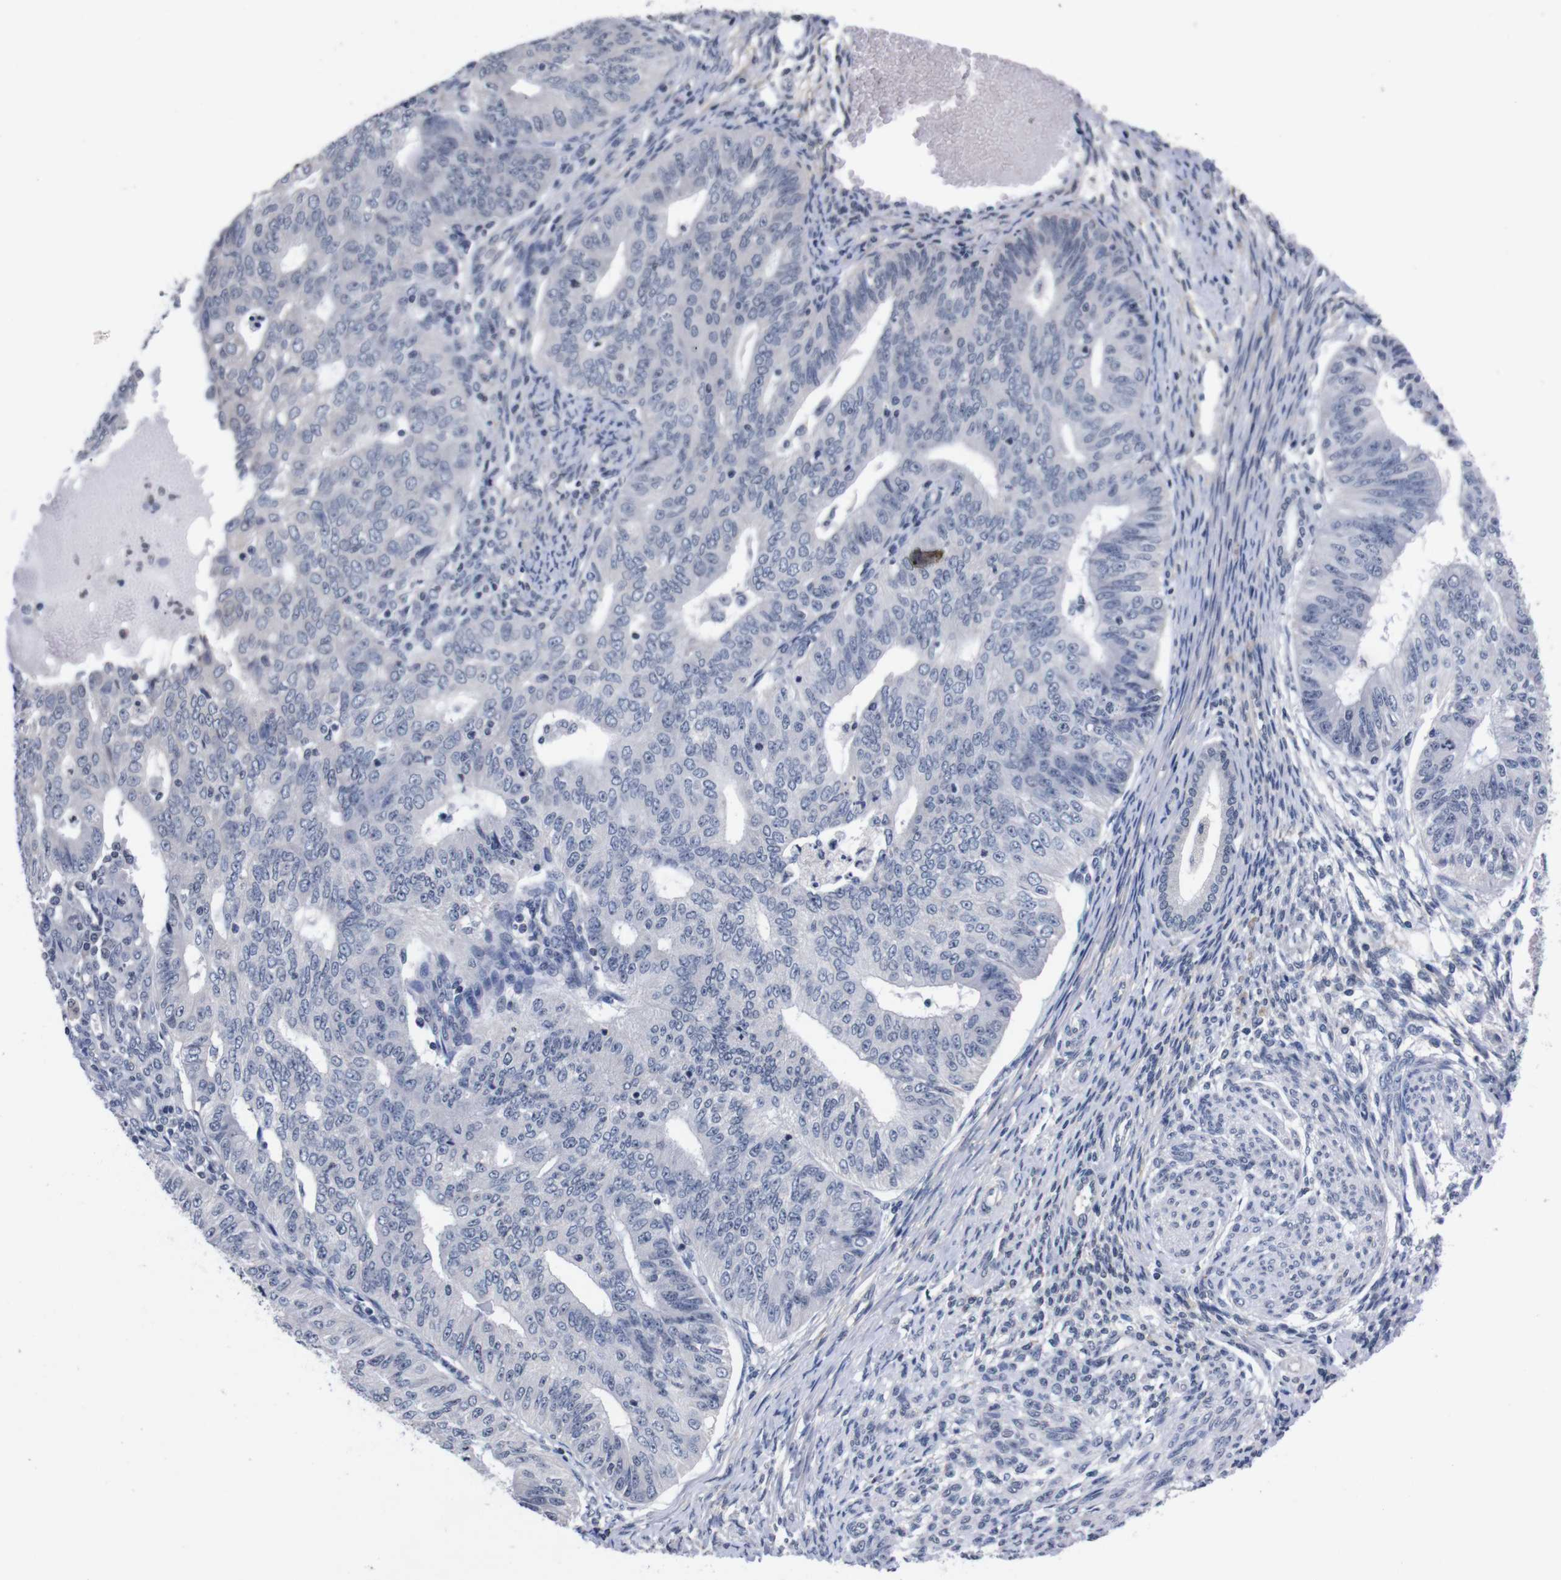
{"staining": {"intensity": "negative", "quantity": "none", "location": "none"}, "tissue": "endometrial cancer", "cell_type": "Tumor cells", "image_type": "cancer", "snomed": [{"axis": "morphology", "description": "Adenocarcinoma, NOS"}, {"axis": "topography", "description": "Endometrium"}], "caption": "An IHC histopathology image of endometrial cancer (adenocarcinoma) is shown. There is no staining in tumor cells of endometrial cancer (adenocarcinoma).", "gene": "TNFRSF21", "patient": {"sex": "female", "age": 32}}